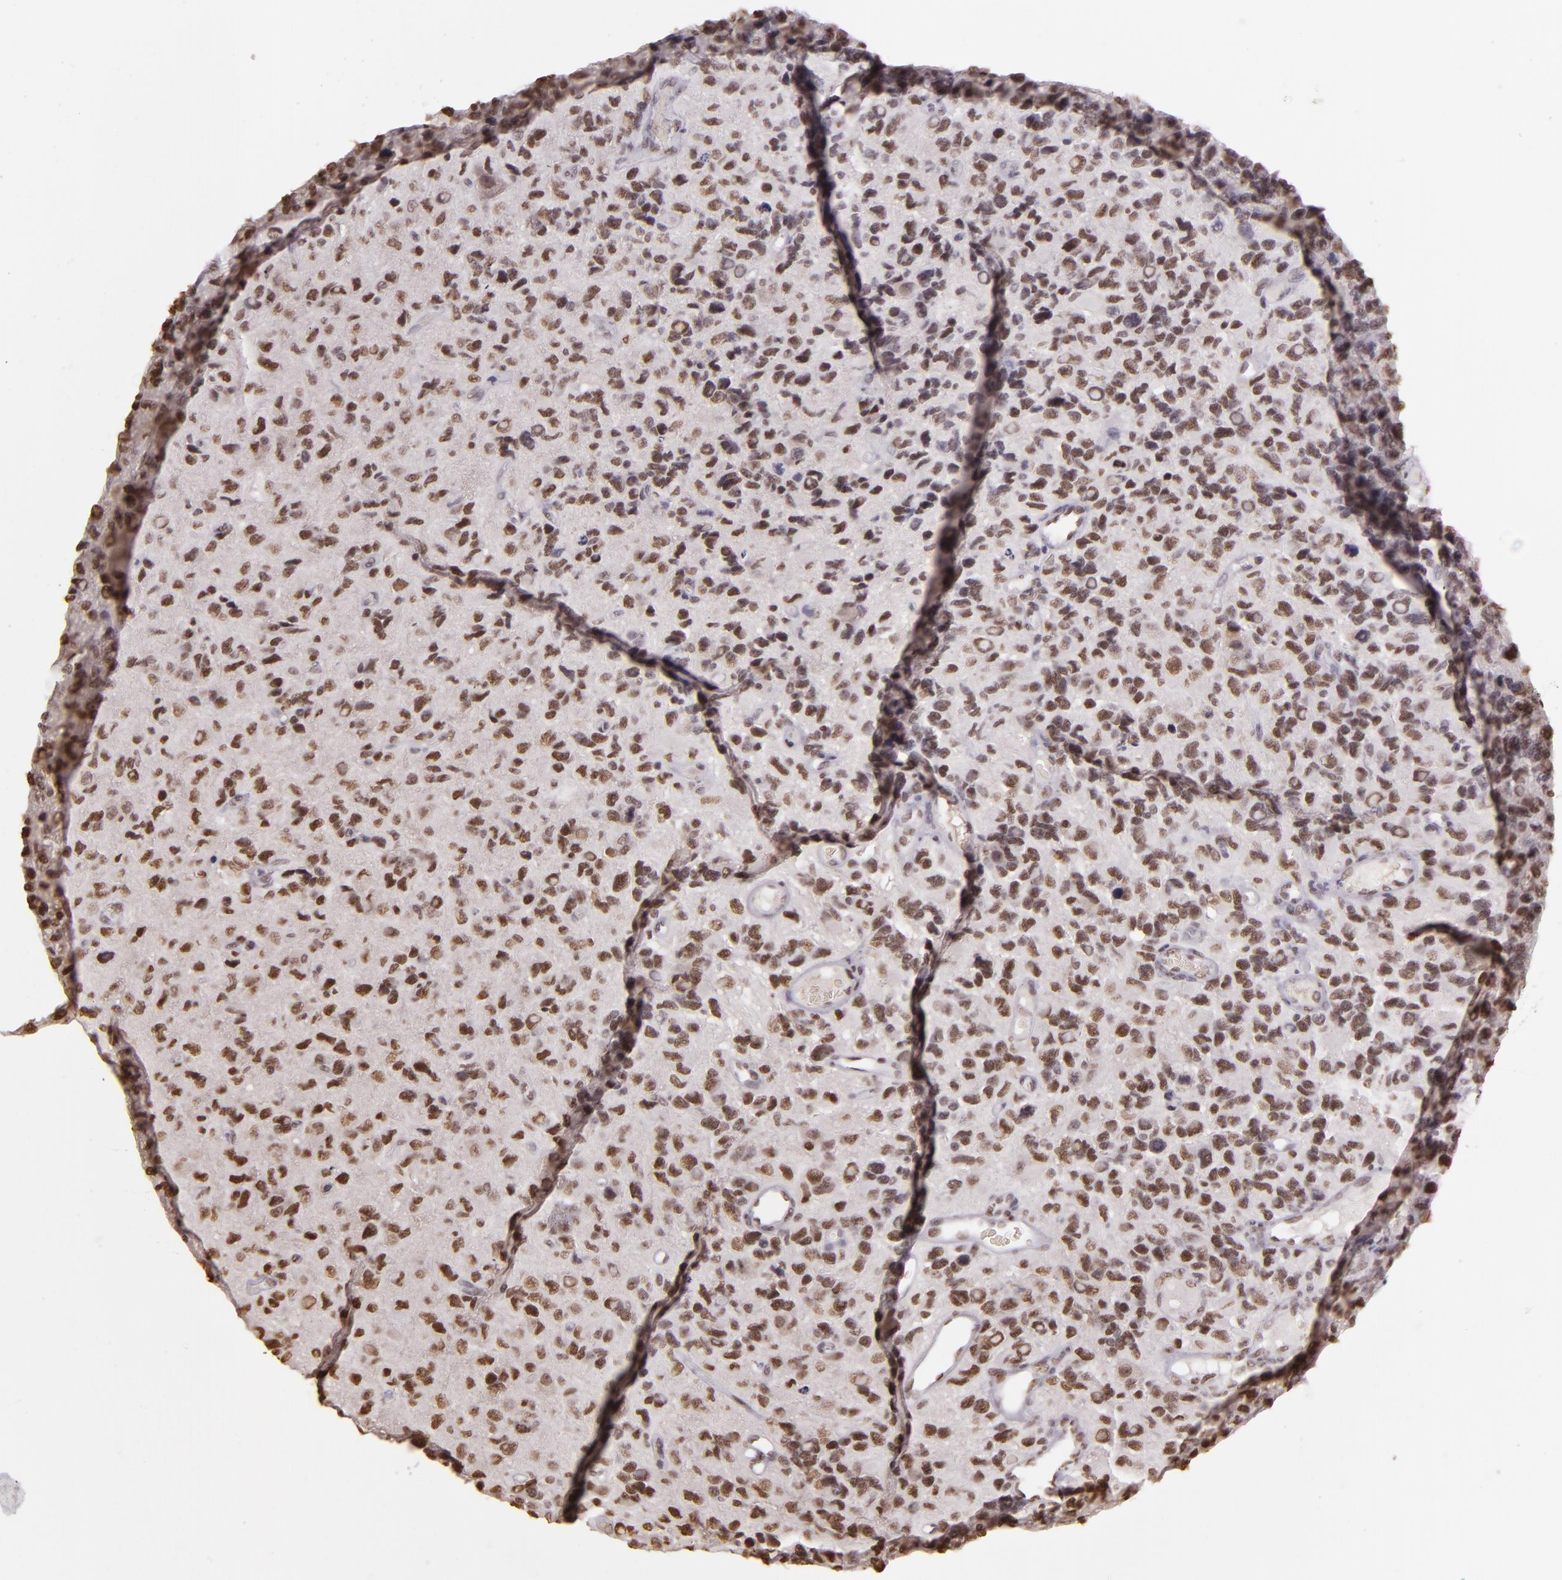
{"staining": {"intensity": "weak", "quantity": ">75%", "location": "nuclear"}, "tissue": "glioma", "cell_type": "Tumor cells", "image_type": "cancer", "snomed": [{"axis": "morphology", "description": "Glioma, malignant, High grade"}, {"axis": "topography", "description": "Brain"}], "caption": "Protein expression analysis of high-grade glioma (malignant) exhibits weak nuclear expression in approximately >75% of tumor cells. (DAB IHC with brightfield microscopy, high magnification).", "gene": "PAPOLA", "patient": {"sex": "male", "age": 77}}